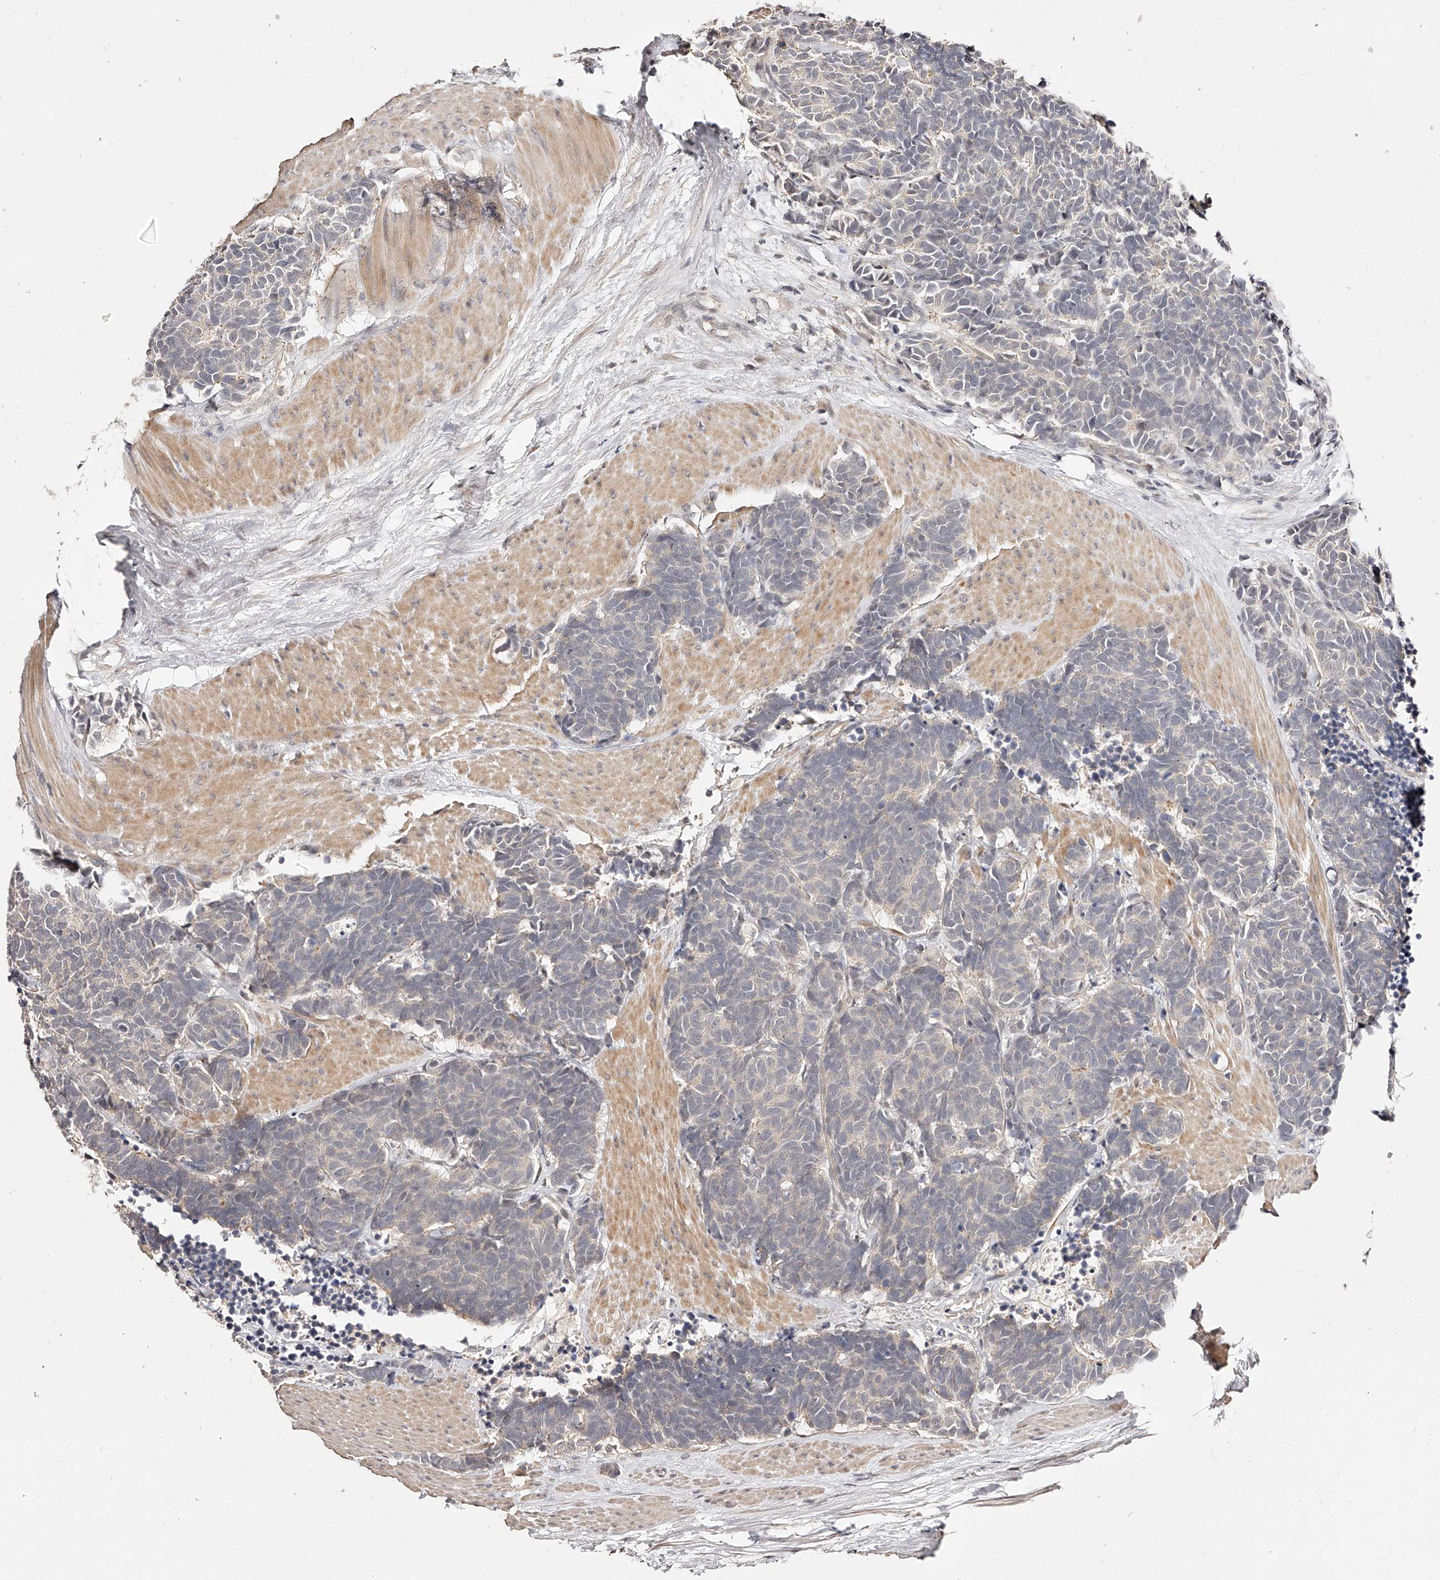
{"staining": {"intensity": "negative", "quantity": "none", "location": "none"}, "tissue": "carcinoid", "cell_type": "Tumor cells", "image_type": "cancer", "snomed": [{"axis": "morphology", "description": "Carcinoma, NOS"}, {"axis": "morphology", "description": "Carcinoid, malignant, NOS"}, {"axis": "topography", "description": "Urinary bladder"}], "caption": "Protein analysis of carcinoid (malignant) exhibits no significant expression in tumor cells.", "gene": "ZNF789", "patient": {"sex": "male", "age": 57}}